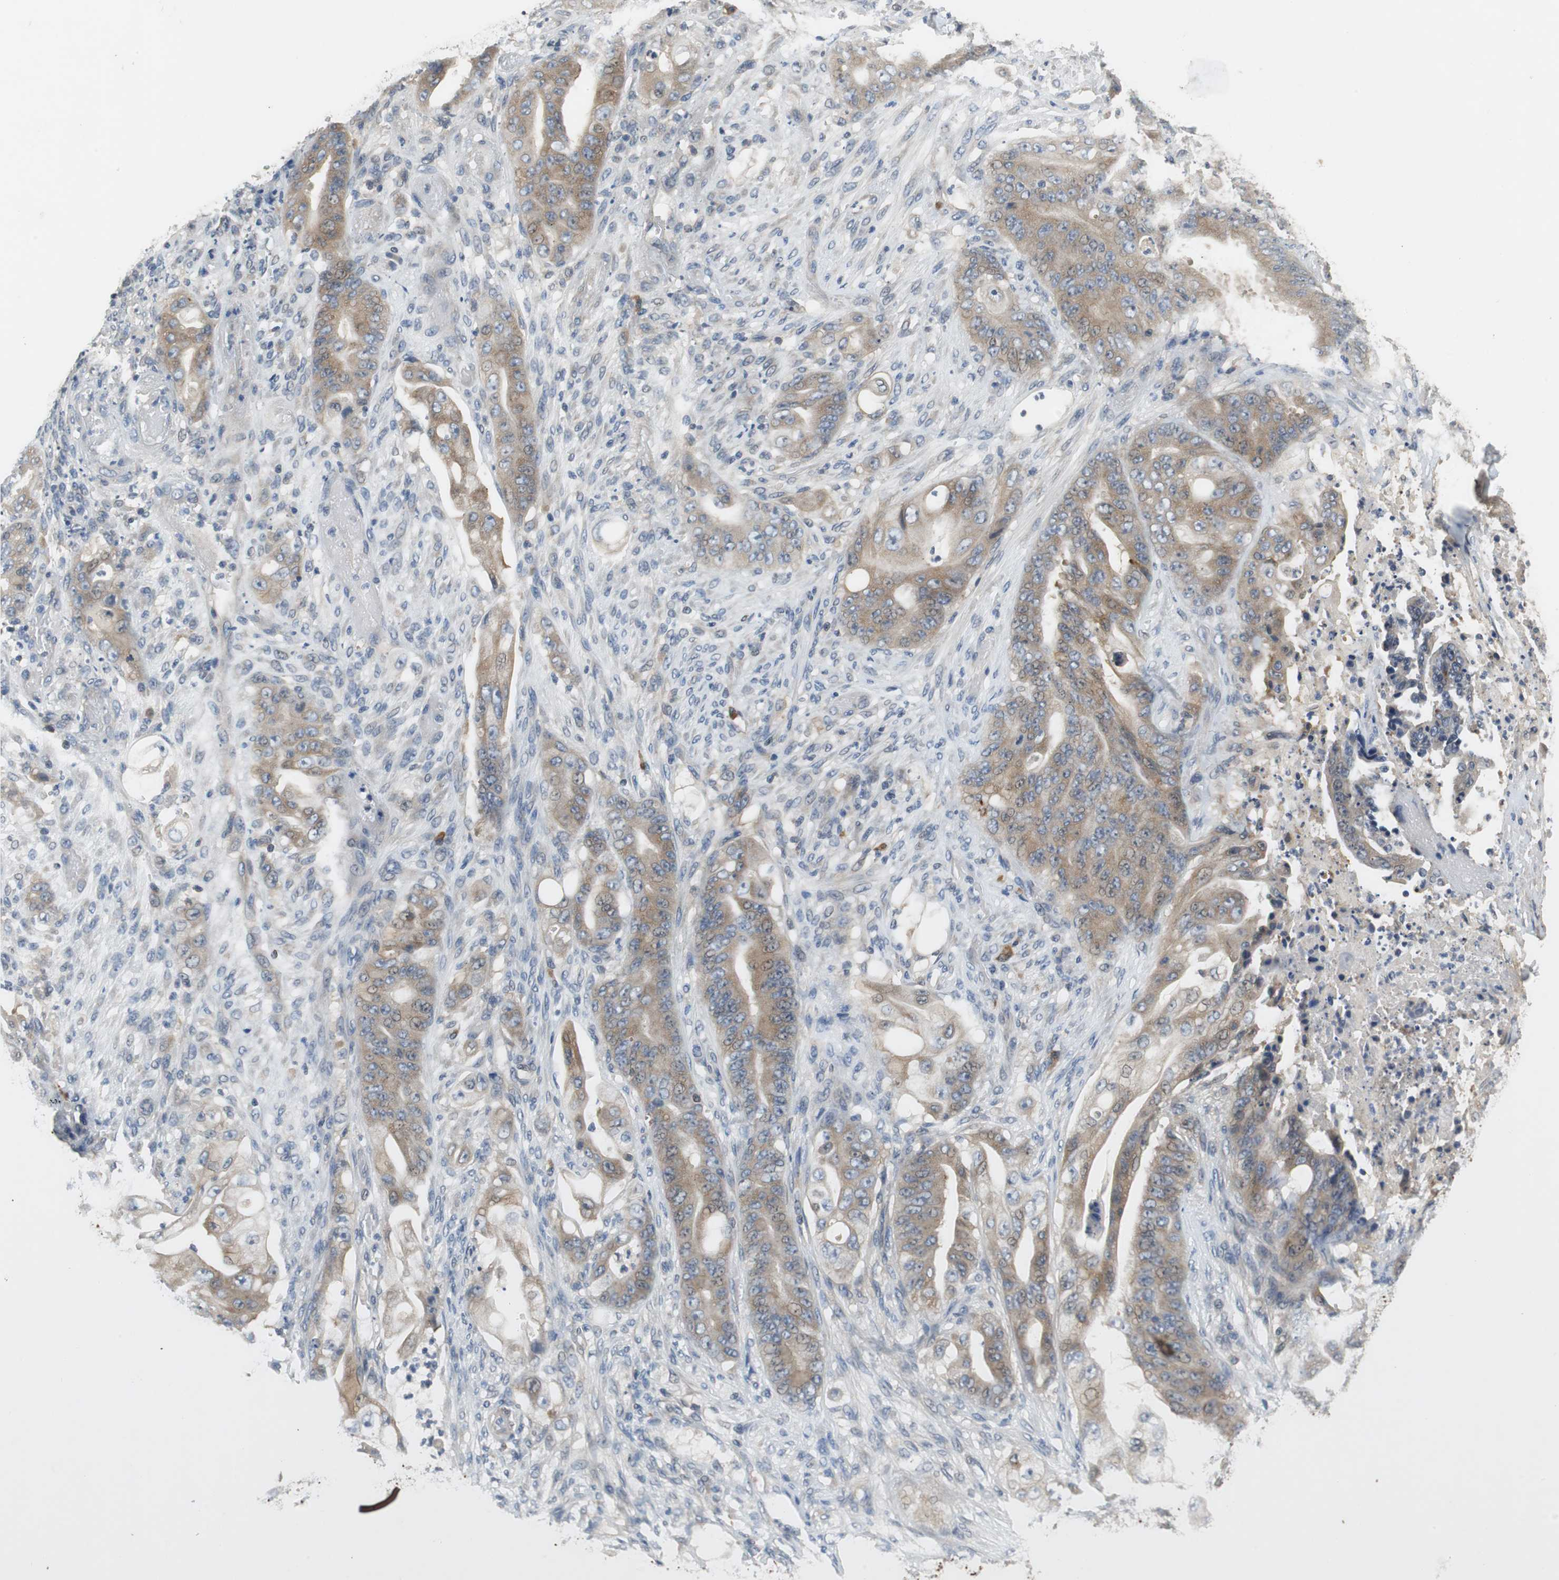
{"staining": {"intensity": "moderate", "quantity": ">75%", "location": "cytoplasmic/membranous"}, "tissue": "stomach cancer", "cell_type": "Tumor cells", "image_type": "cancer", "snomed": [{"axis": "morphology", "description": "Adenocarcinoma, NOS"}, {"axis": "topography", "description": "Stomach"}], "caption": "Human stomach cancer stained with a protein marker demonstrates moderate staining in tumor cells.", "gene": "GLCCI1", "patient": {"sex": "female", "age": 73}}